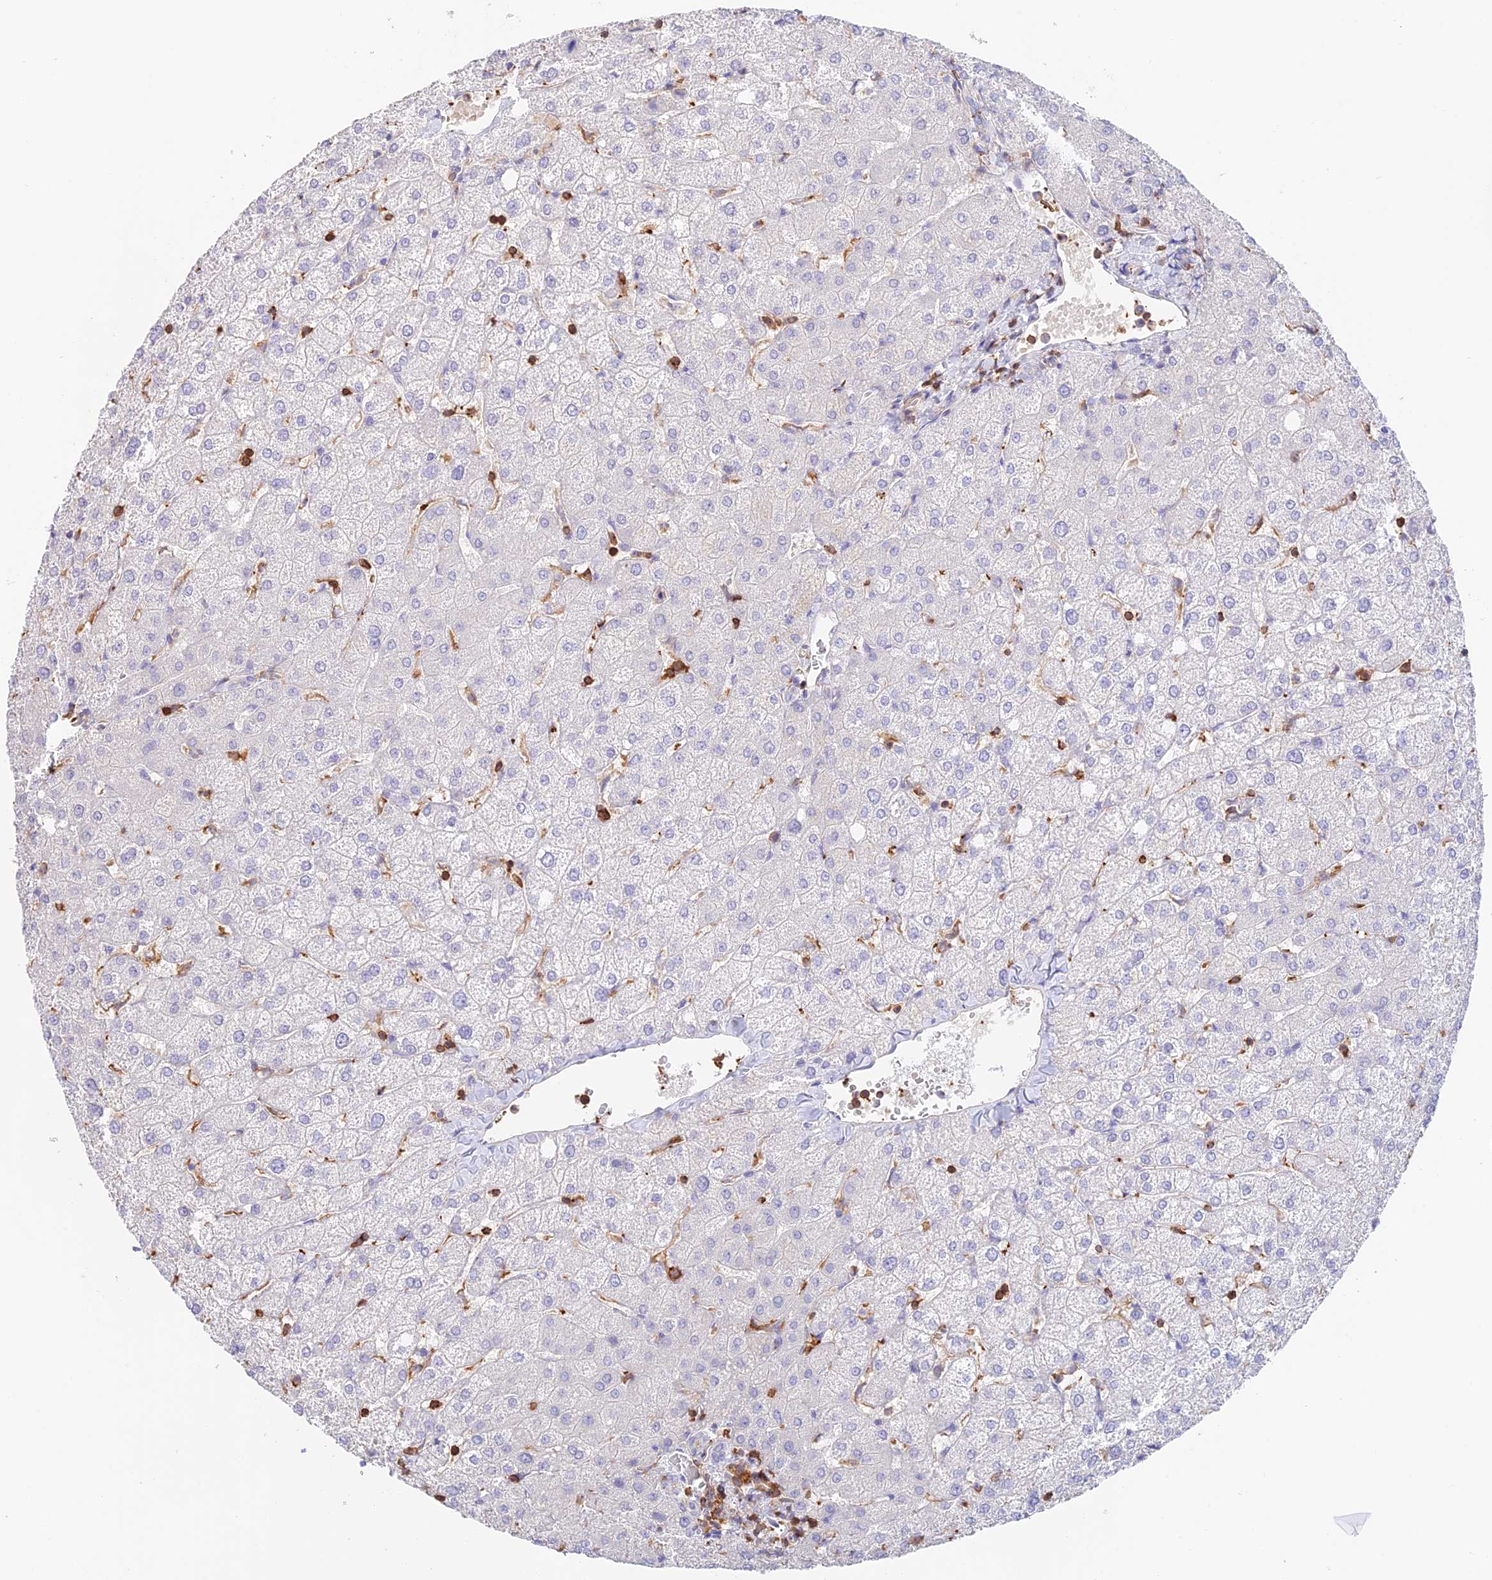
{"staining": {"intensity": "negative", "quantity": "none", "location": "none"}, "tissue": "liver", "cell_type": "Cholangiocytes", "image_type": "normal", "snomed": [{"axis": "morphology", "description": "Normal tissue, NOS"}, {"axis": "topography", "description": "Liver"}], "caption": "There is no significant staining in cholangiocytes of liver. Nuclei are stained in blue.", "gene": "DENND1C", "patient": {"sex": "female", "age": 54}}